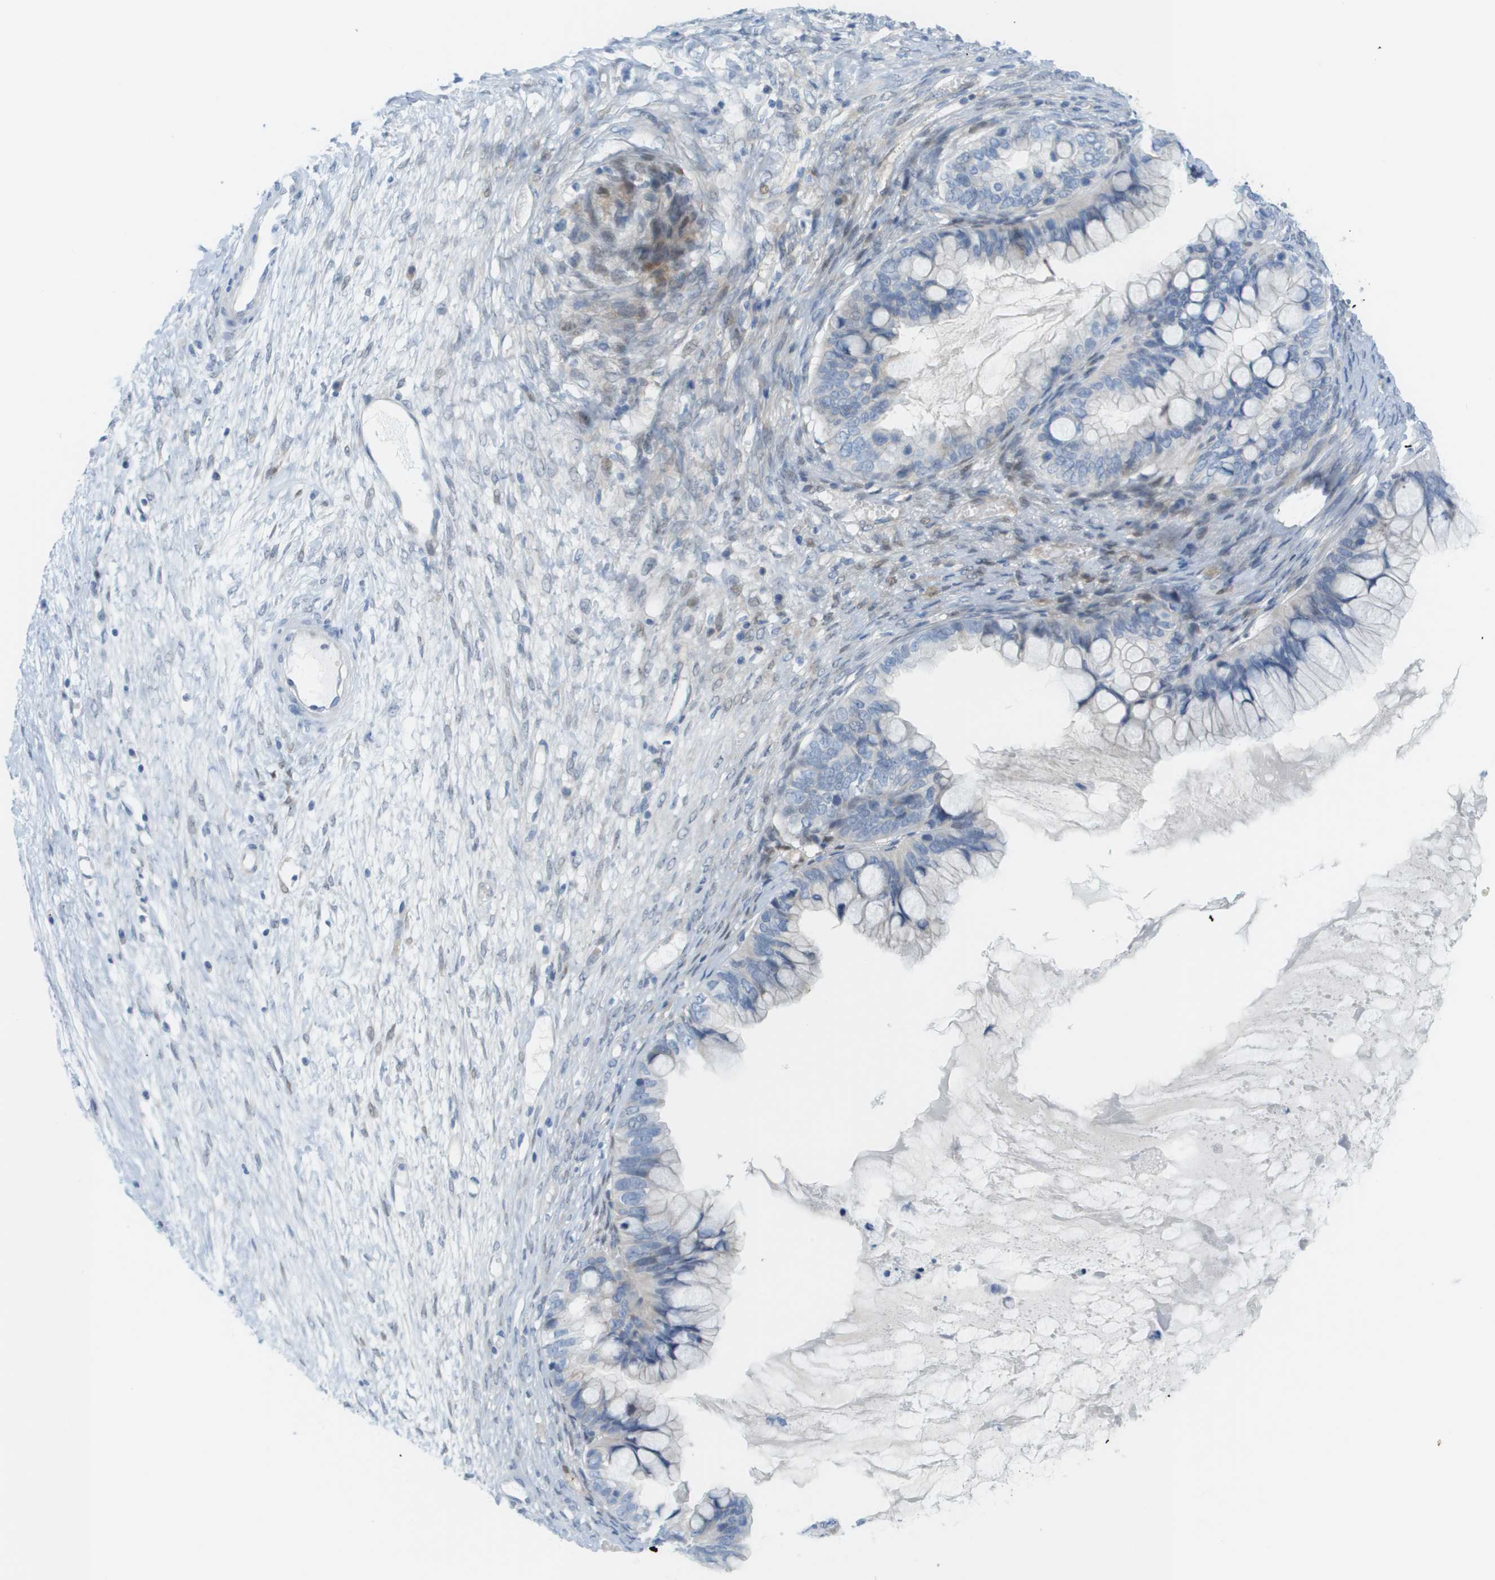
{"staining": {"intensity": "negative", "quantity": "none", "location": "none"}, "tissue": "ovarian cancer", "cell_type": "Tumor cells", "image_type": "cancer", "snomed": [{"axis": "morphology", "description": "Cystadenocarcinoma, mucinous, NOS"}, {"axis": "topography", "description": "Ovary"}], "caption": "High power microscopy histopathology image of an immunohistochemistry histopathology image of ovarian cancer (mucinous cystadenocarcinoma), revealing no significant staining in tumor cells.", "gene": "CUL9", "patient": {"sex": "female", "age": 80}}